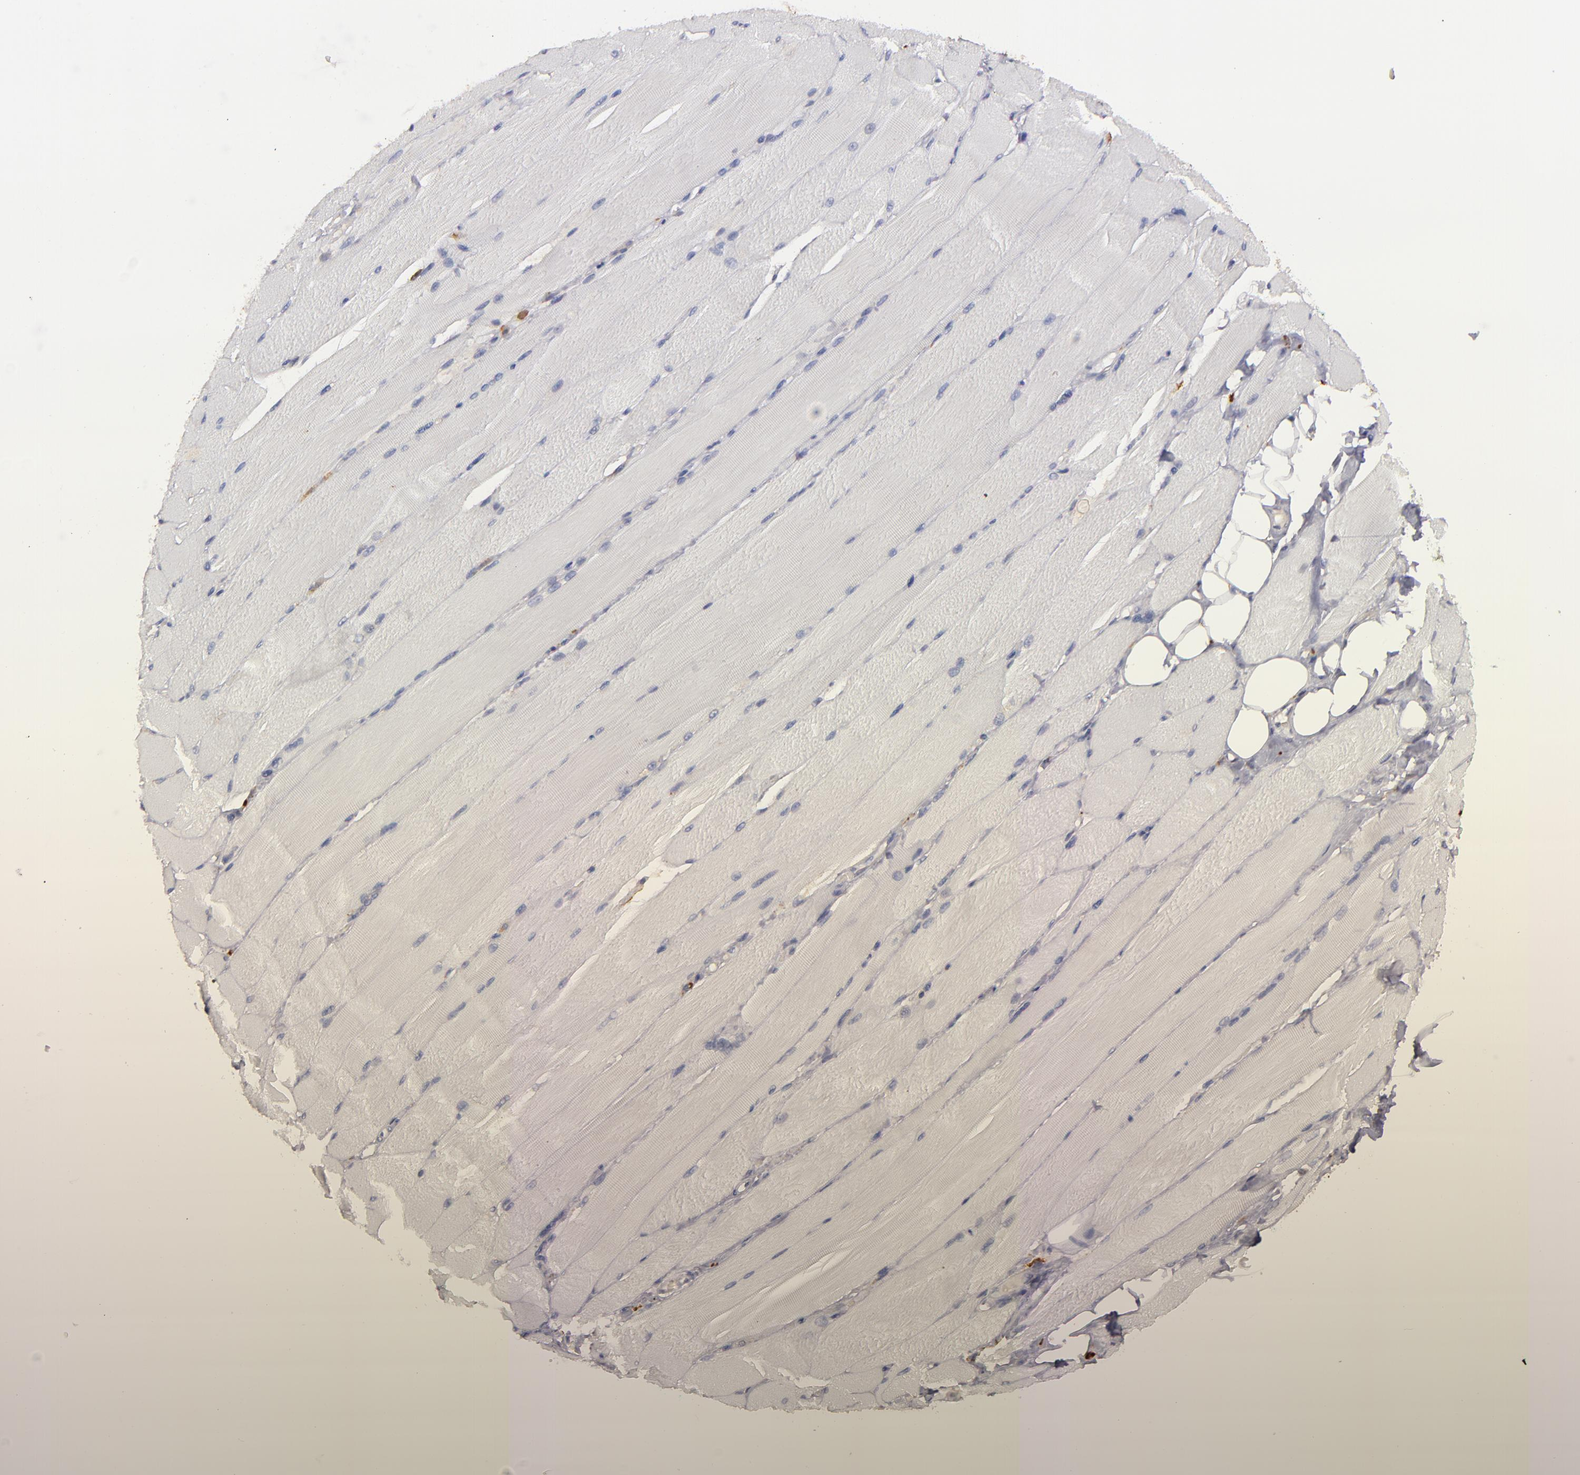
{"staining": {"intensity": "negative", "quantity": "none", "location": "none"}, "tissue": "skeletal muscle", "cell_type": "Myocytes", "image_type": "normal", "snomed": [{"axis": "morphology", "description": "Normal tissue, NOS"}, {"axis": "topography", "description": "Skeletal muscle"}, {"axis": "topography", "description": "Peripheral nerve tissue"}], "caption": "Myocytes show no significant positivity in benign skeletal muscle. The staining is performed using DAB (3,3'-diaminobenzidine) brown chromogen with nuclei counter-stained in using hematoxylin.", "gene": "TRAF1", "patient": {"sex": "female", "age": 84}}